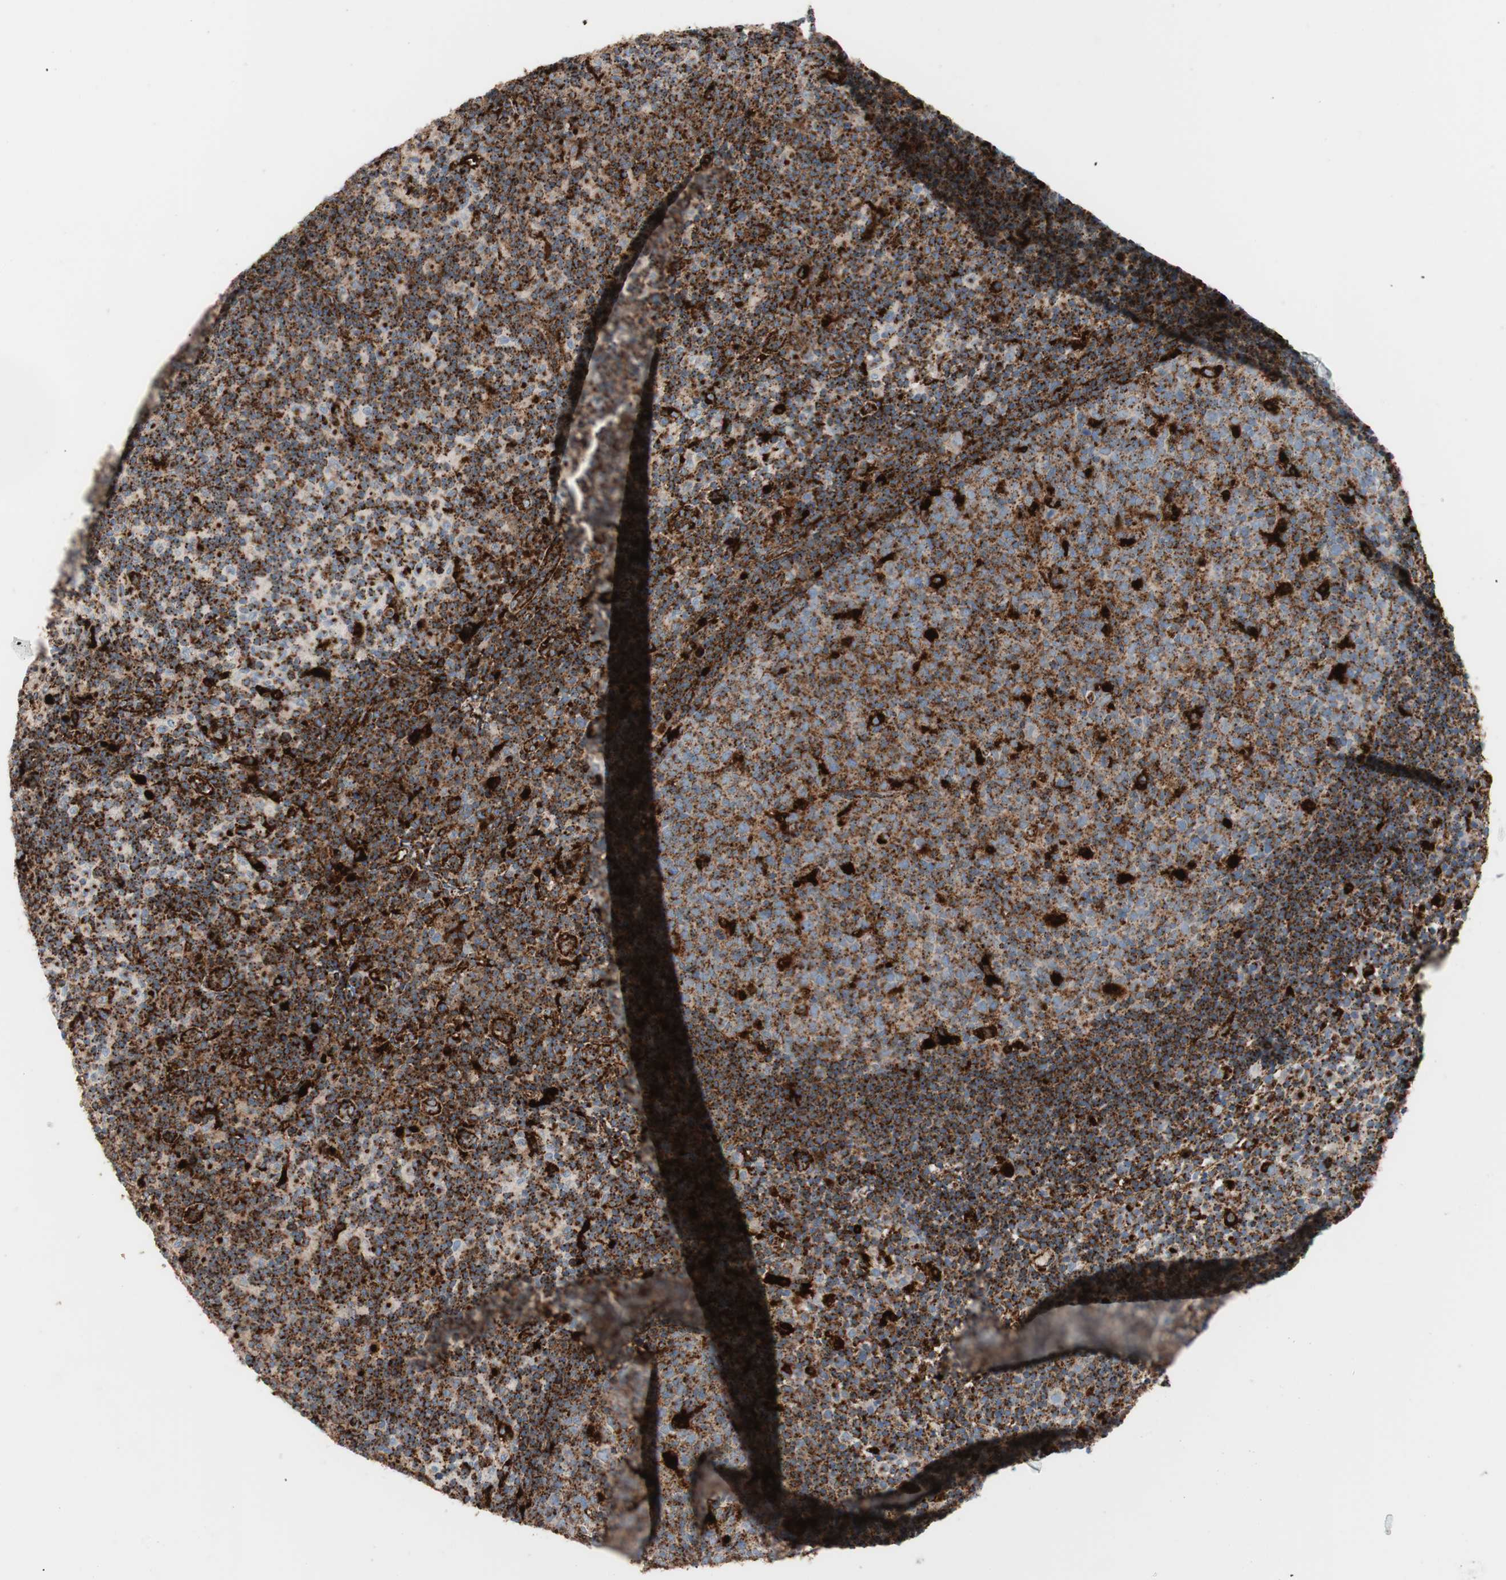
{"staining": {"intensity": "strong", "quantity": ">75%", "location": "cytoplasmic/membranous"}, "tissue": "lymph node", "cell_type": "Germinal center cells", "image_type": "normal", "snomed": [{"axis": "morphology", "description": "Normal tissue, NOS"}, {"axis": "morphology", "description": "Inflammation, NOS"}, {"axis": "topography", "description": "Lymph node"}], "caption": "A photomicrograph of lymph node stained for a protein displays strong cytoplasmic/membranous brown staining in germinal center cells.", "gene": "LAMP1", "patient": {"sex": "male", "age": 55}}